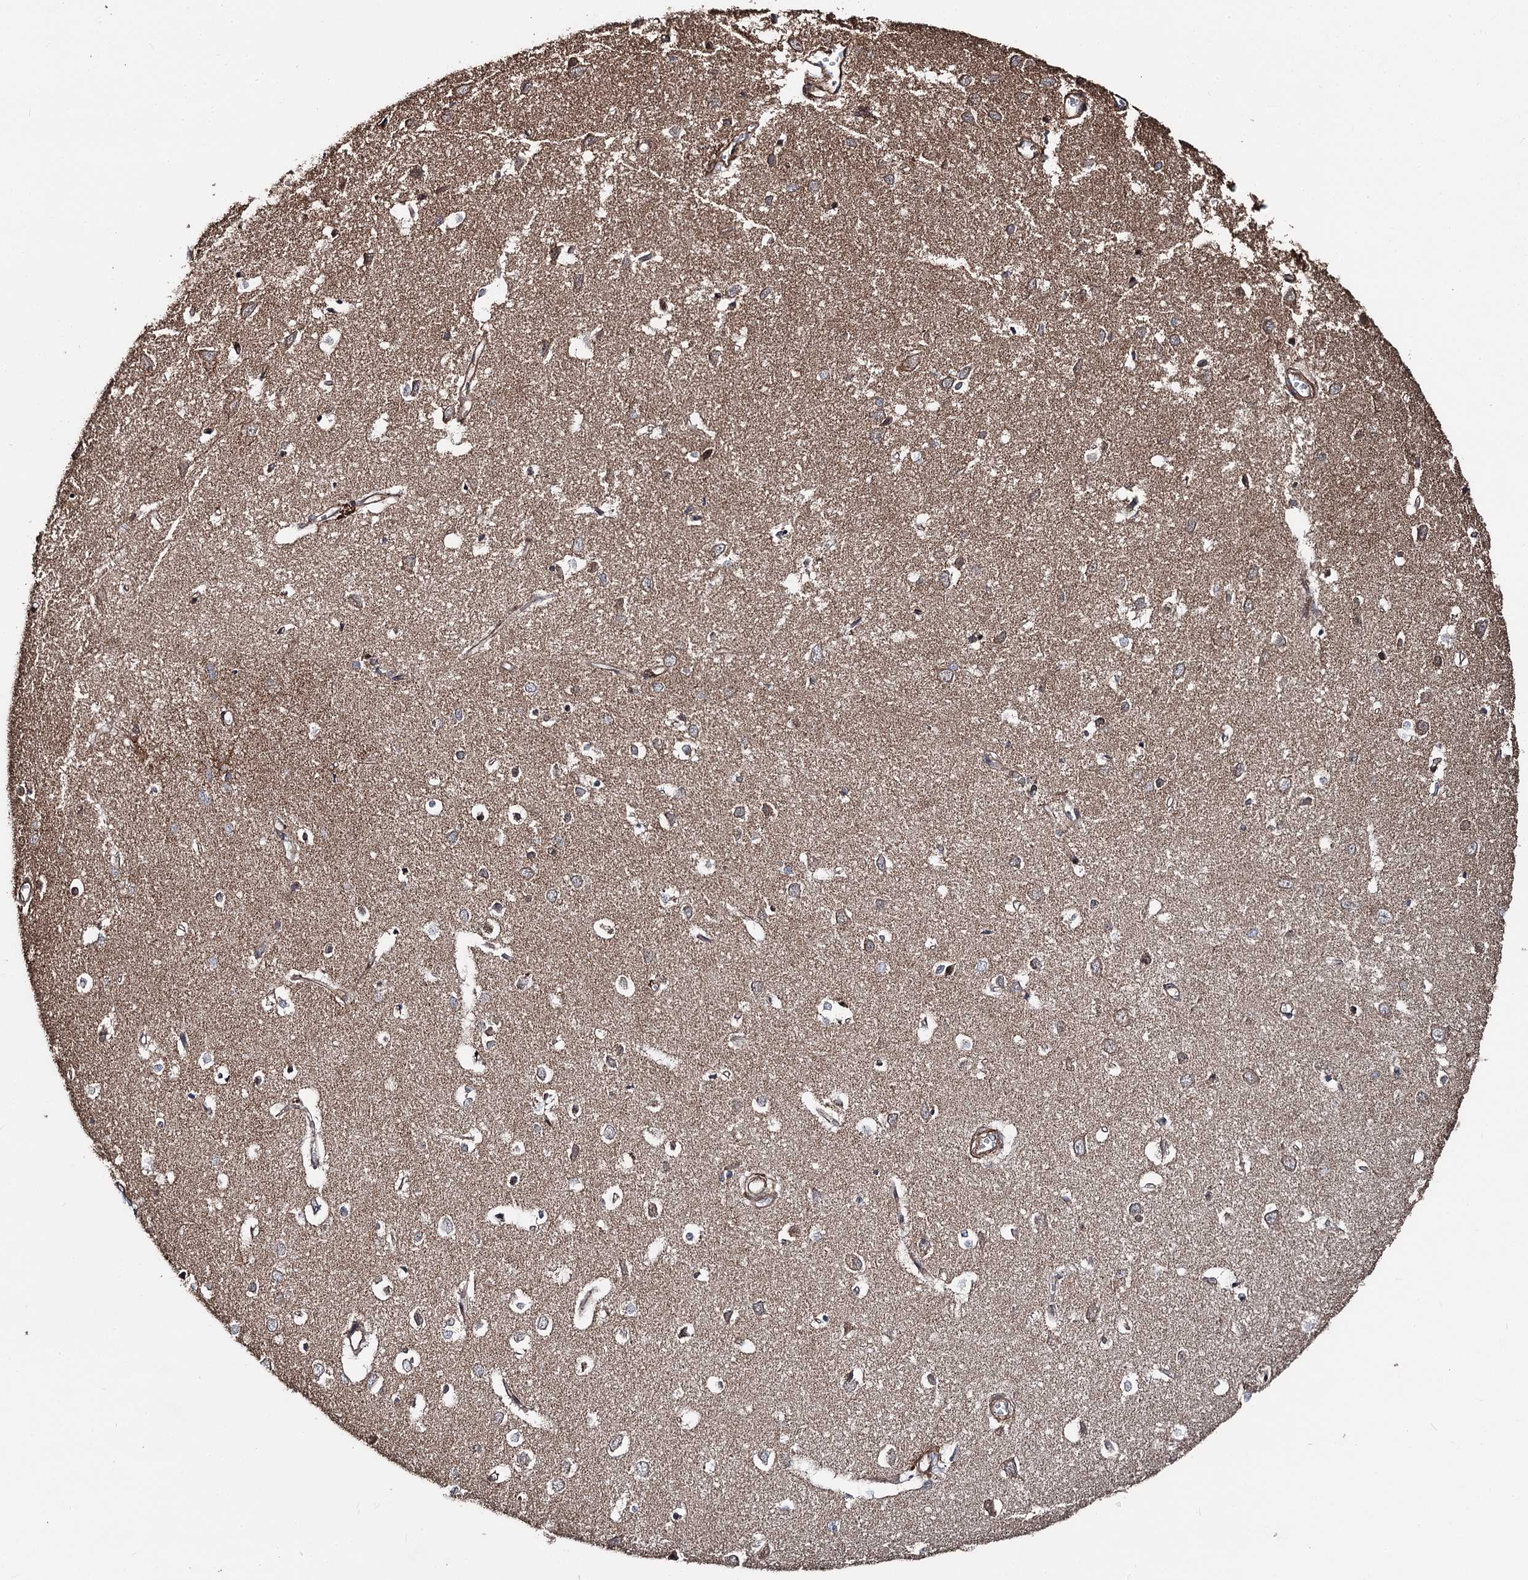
{"staining": {"intensity": "moderate", "quantity": ">75%", "location": "cytoplasmic/membranous"}, "tissue": "cerebral cortex", "cell_type": "Endothelial cells", "image_type": "normal", "snomed": [{"axis": "morphology", "description": "Normal tissue, NOS"}, {"axis": "topography", "description": "Cerebral cortex"}], "caption": "A medium amount of moderate cytoplasmic/membranous positivity is appreciated in about >75% of endothelial cells in benign cerebral cortex.", "gene": "ITFG2", "patient": {"sex": "female", "age": 64}}